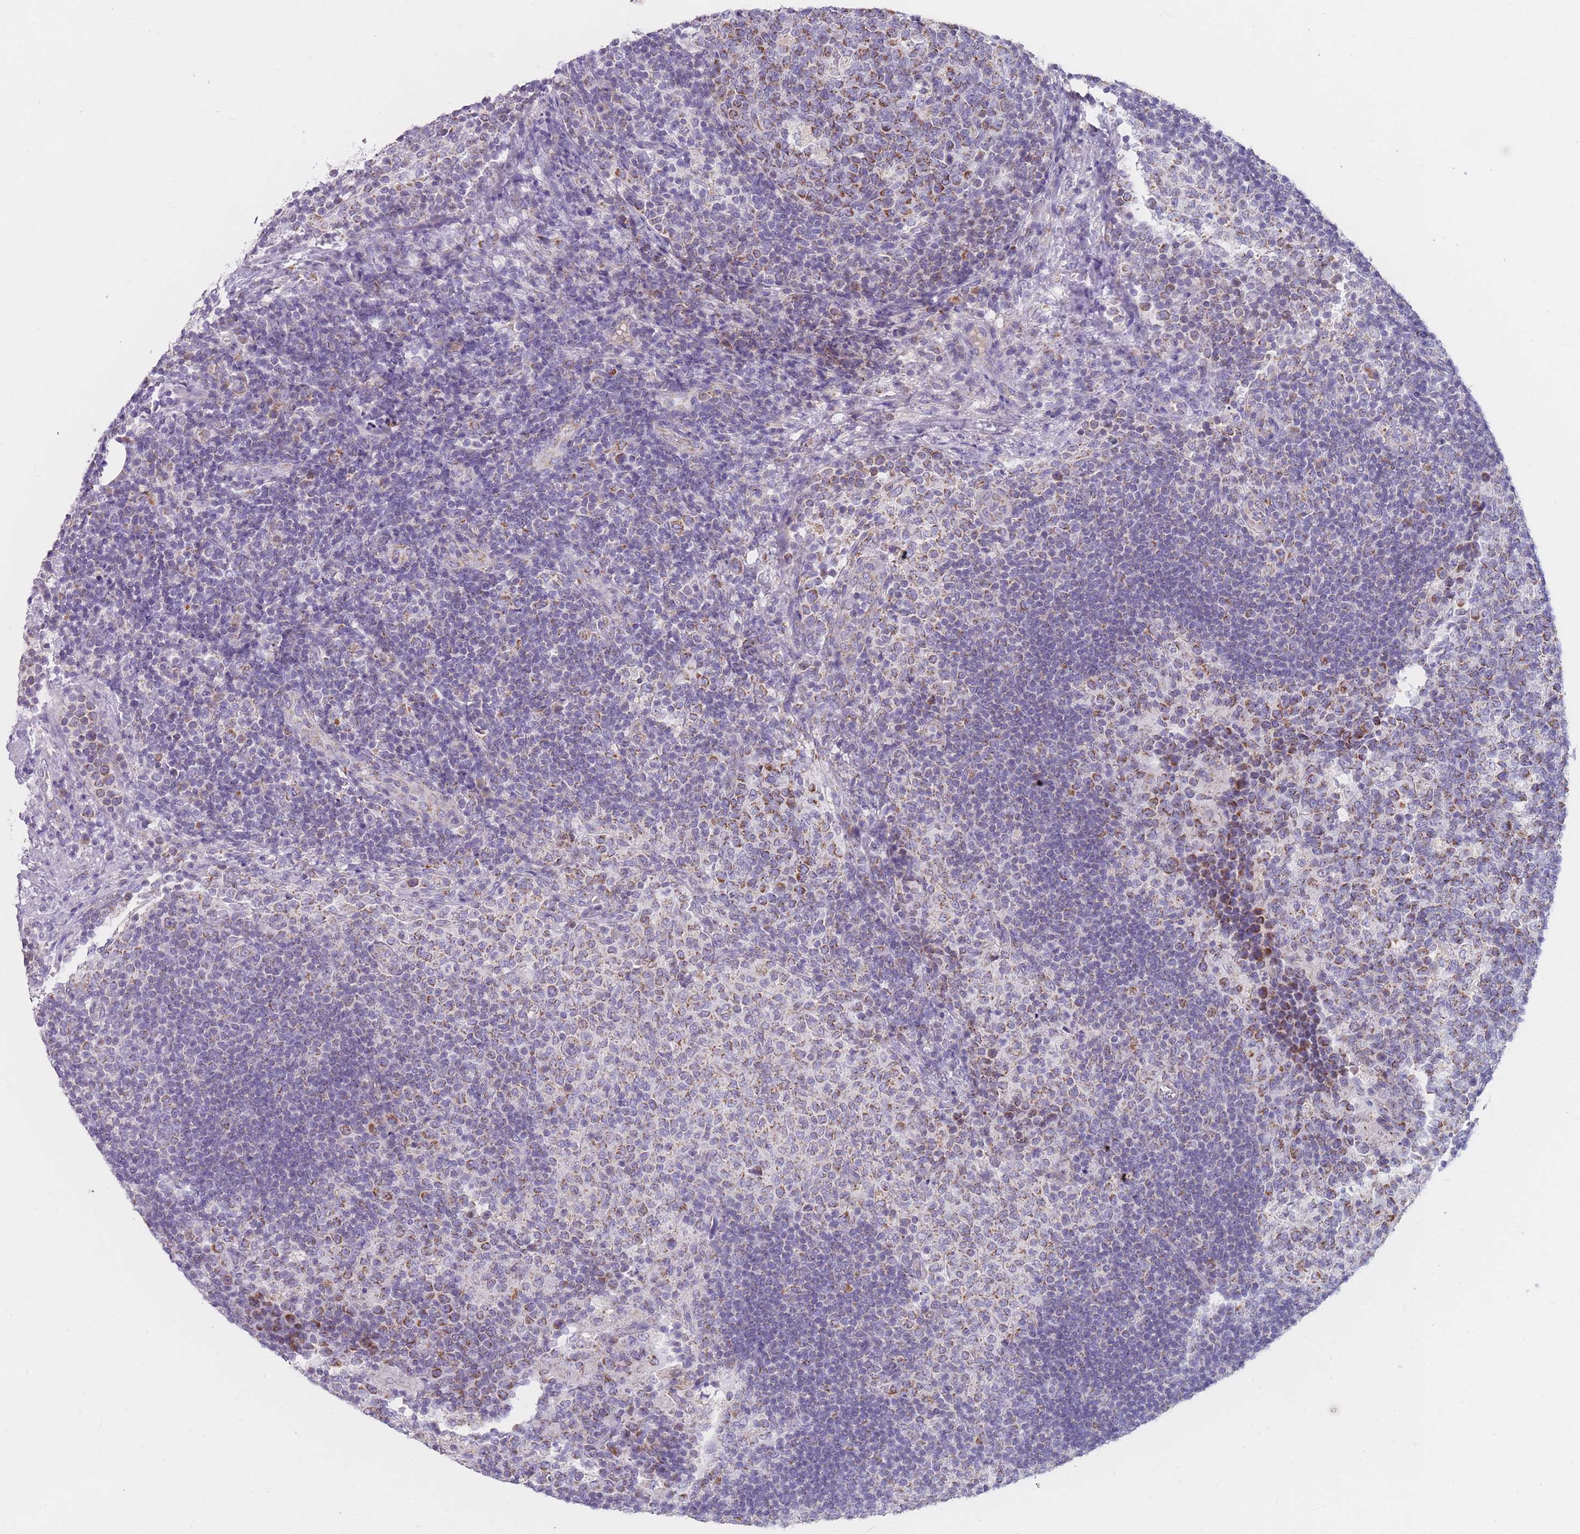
{"staining": {"intensity": "moderate", "quantity": "25%-75%", "location": "cytoplasmic/membranous"}, "tissue": "lymph node", "cell_type": "Germinal center cells", "image_type": "normal", "snomed": [{"axis": "morphology", "description": "Normal tissue, NOS"}, {"axis": "topography", "description": "Lymph node"}], "caption": "Unremarkable lymph node was stained to show a protein in brown. There is medium levels of moderate cytoplasmic/membranous expression in approximately 25%-75% of germinal center cells.", "gene": "MRPS14", "patient": {"sex": "female", "age": 31}}